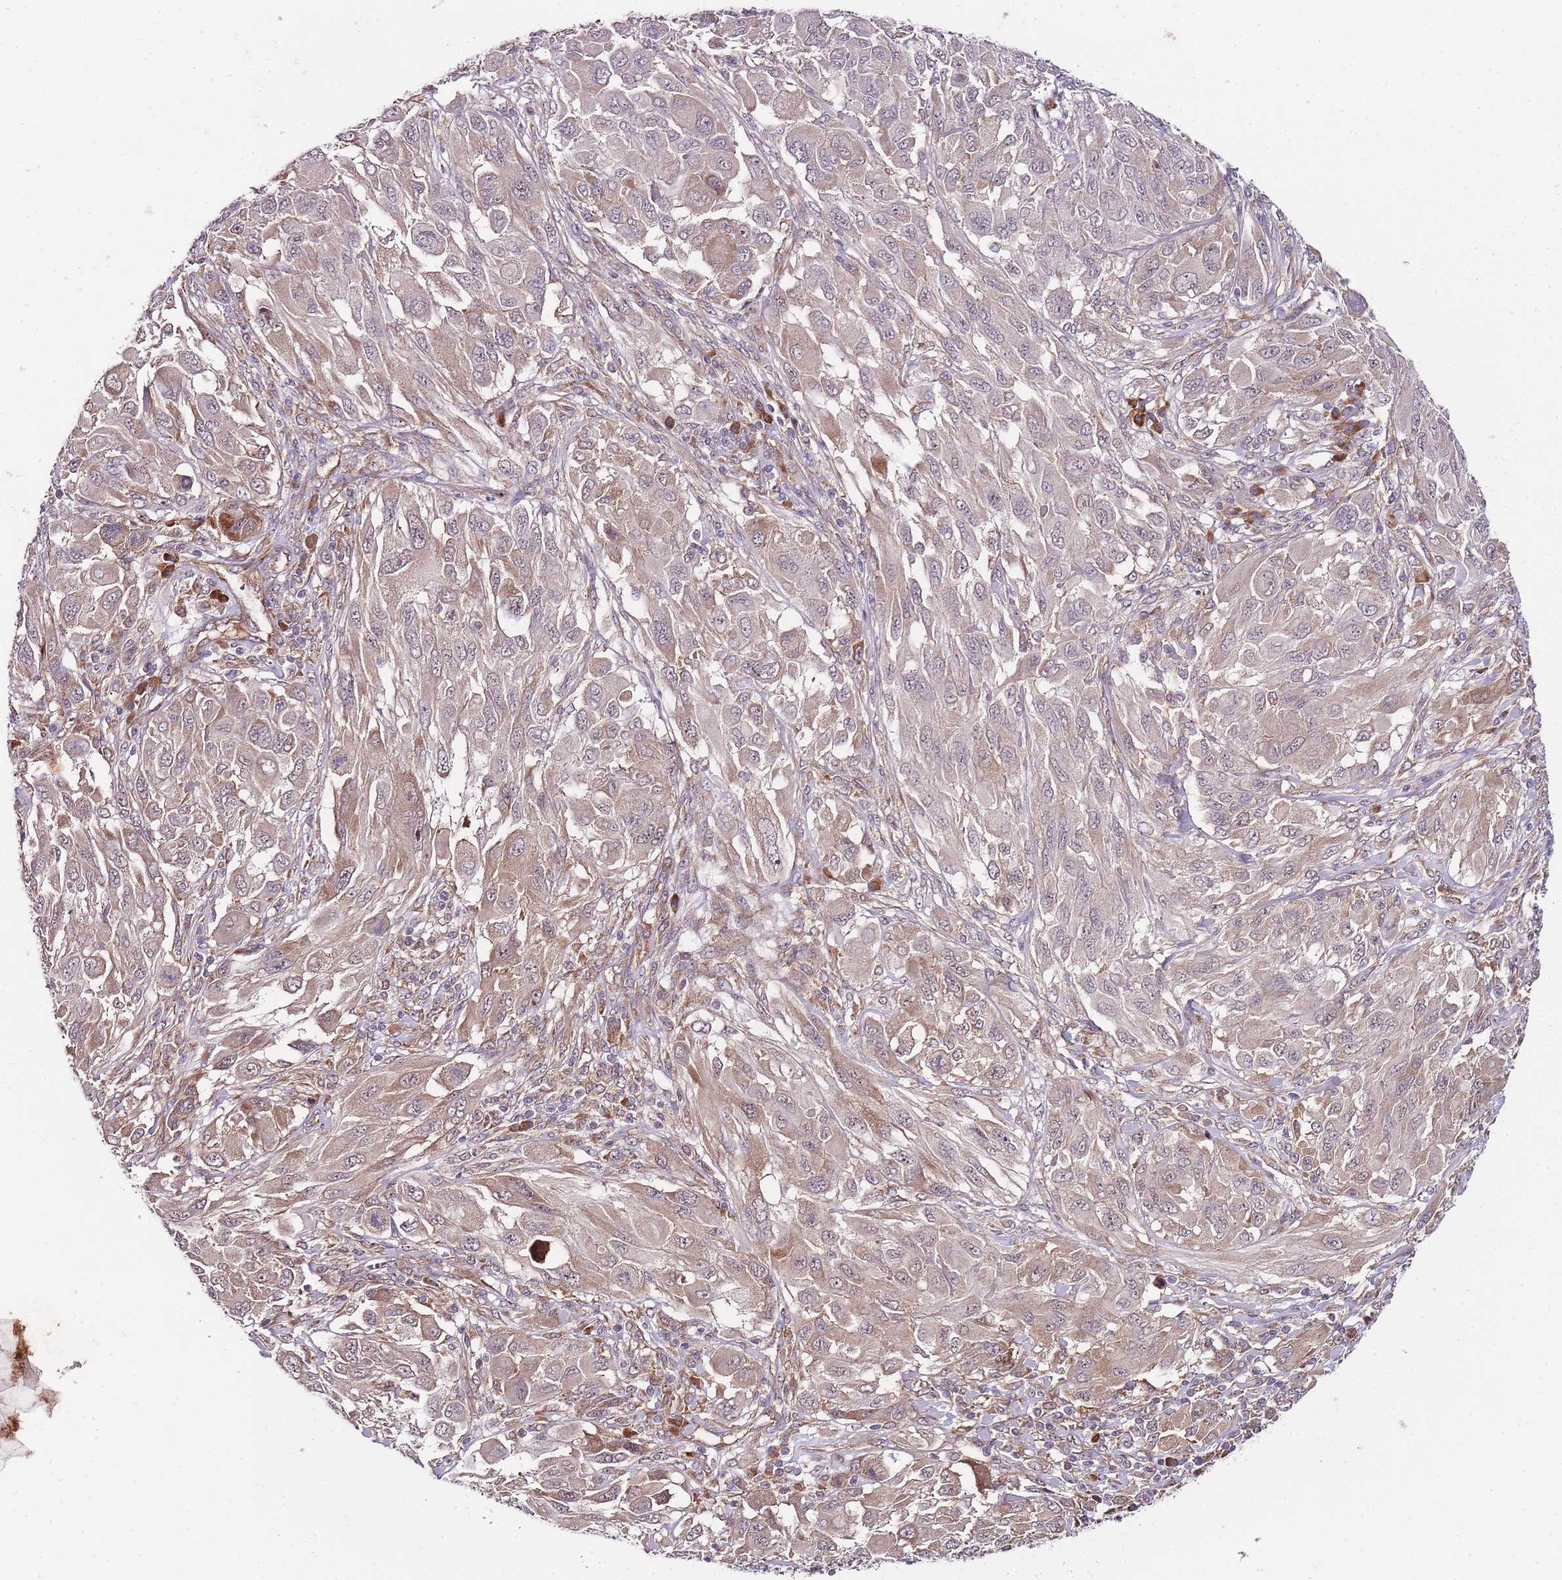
{"staining": {"intensity": "weak", "quantity": ">75%", "location": "cytoplasmic/membranous"}, "tissue": "melanoma", "cell_type": "Tumor cells", "image_type": "cancer", "snomed": [{"axis": "morphology", "description": "Malignant melanoma, NOS"}, {"axis": "topography", "description": "Skin"}], "caption": "A high-resolution histopathology image shows immunohistochemistry (IHC) staining of malignant melanoma, which demonstrates weak cytoplasmic/membranous positivity in about >75% of tumor cells.", "gene": "FBXL22", "patient": {"sex": "female", "age": 91}}